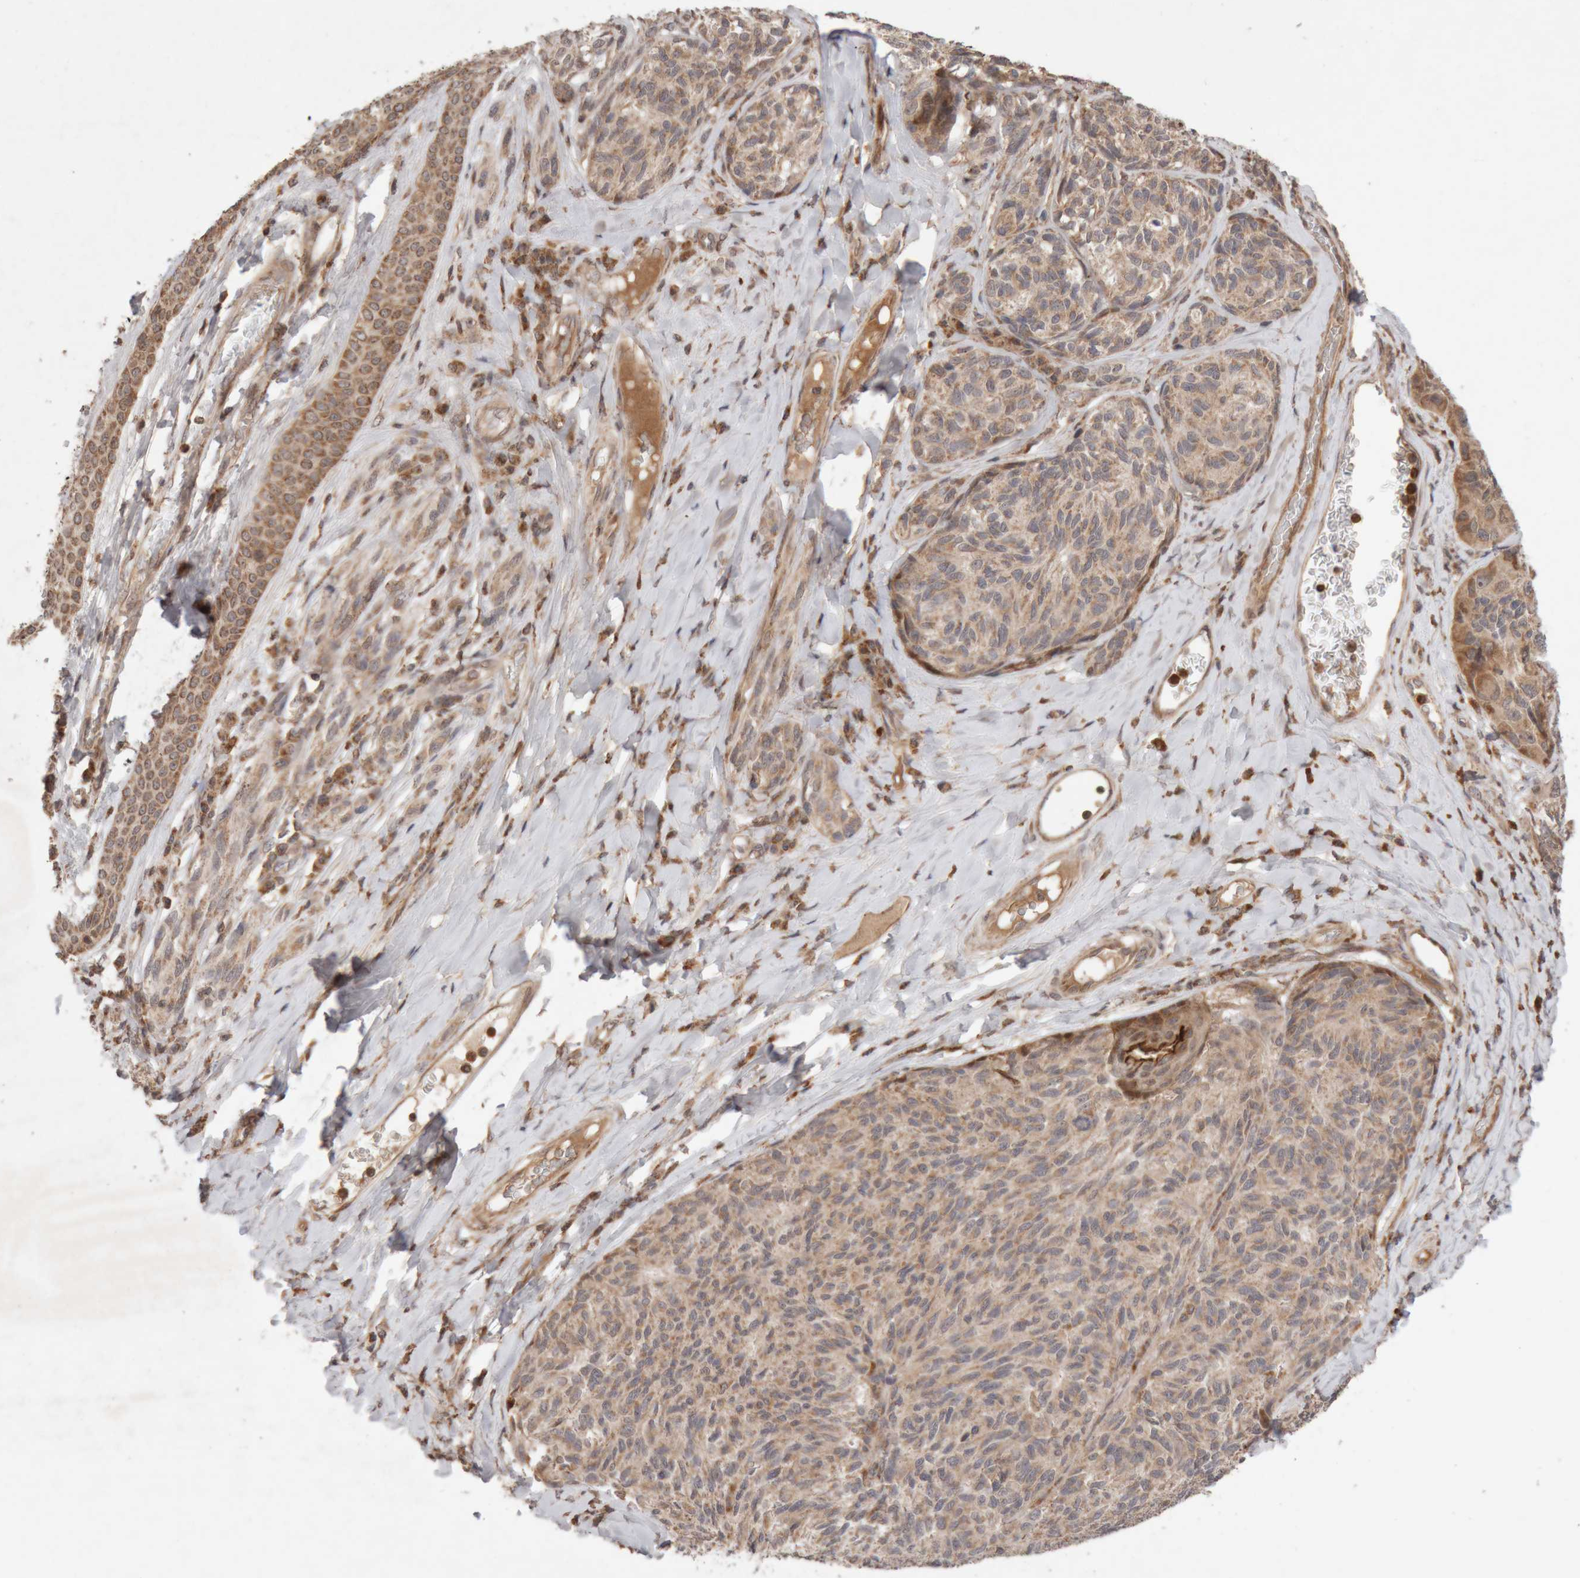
{"staining": {"intensity": "weak", "quantity": ">75%", "location": "cytoplasmic/membranous"}, "tissue": "melanoma", "cell_type": "Tumor cells", "image_type": "cancer", "snomed": [{"axis": "morphology", "description": "Malignant melanoma, NOS"}, {"axis": "topography", "description": "Skin"}], "caption": "Immunohistochemical staining of melanoma displays low levels of weak cytoplasmic/membranous positivity in approximately >75% of tumor cells.", "gene": "KIF21B", "patient": {"sex": "female", "age": 73}}